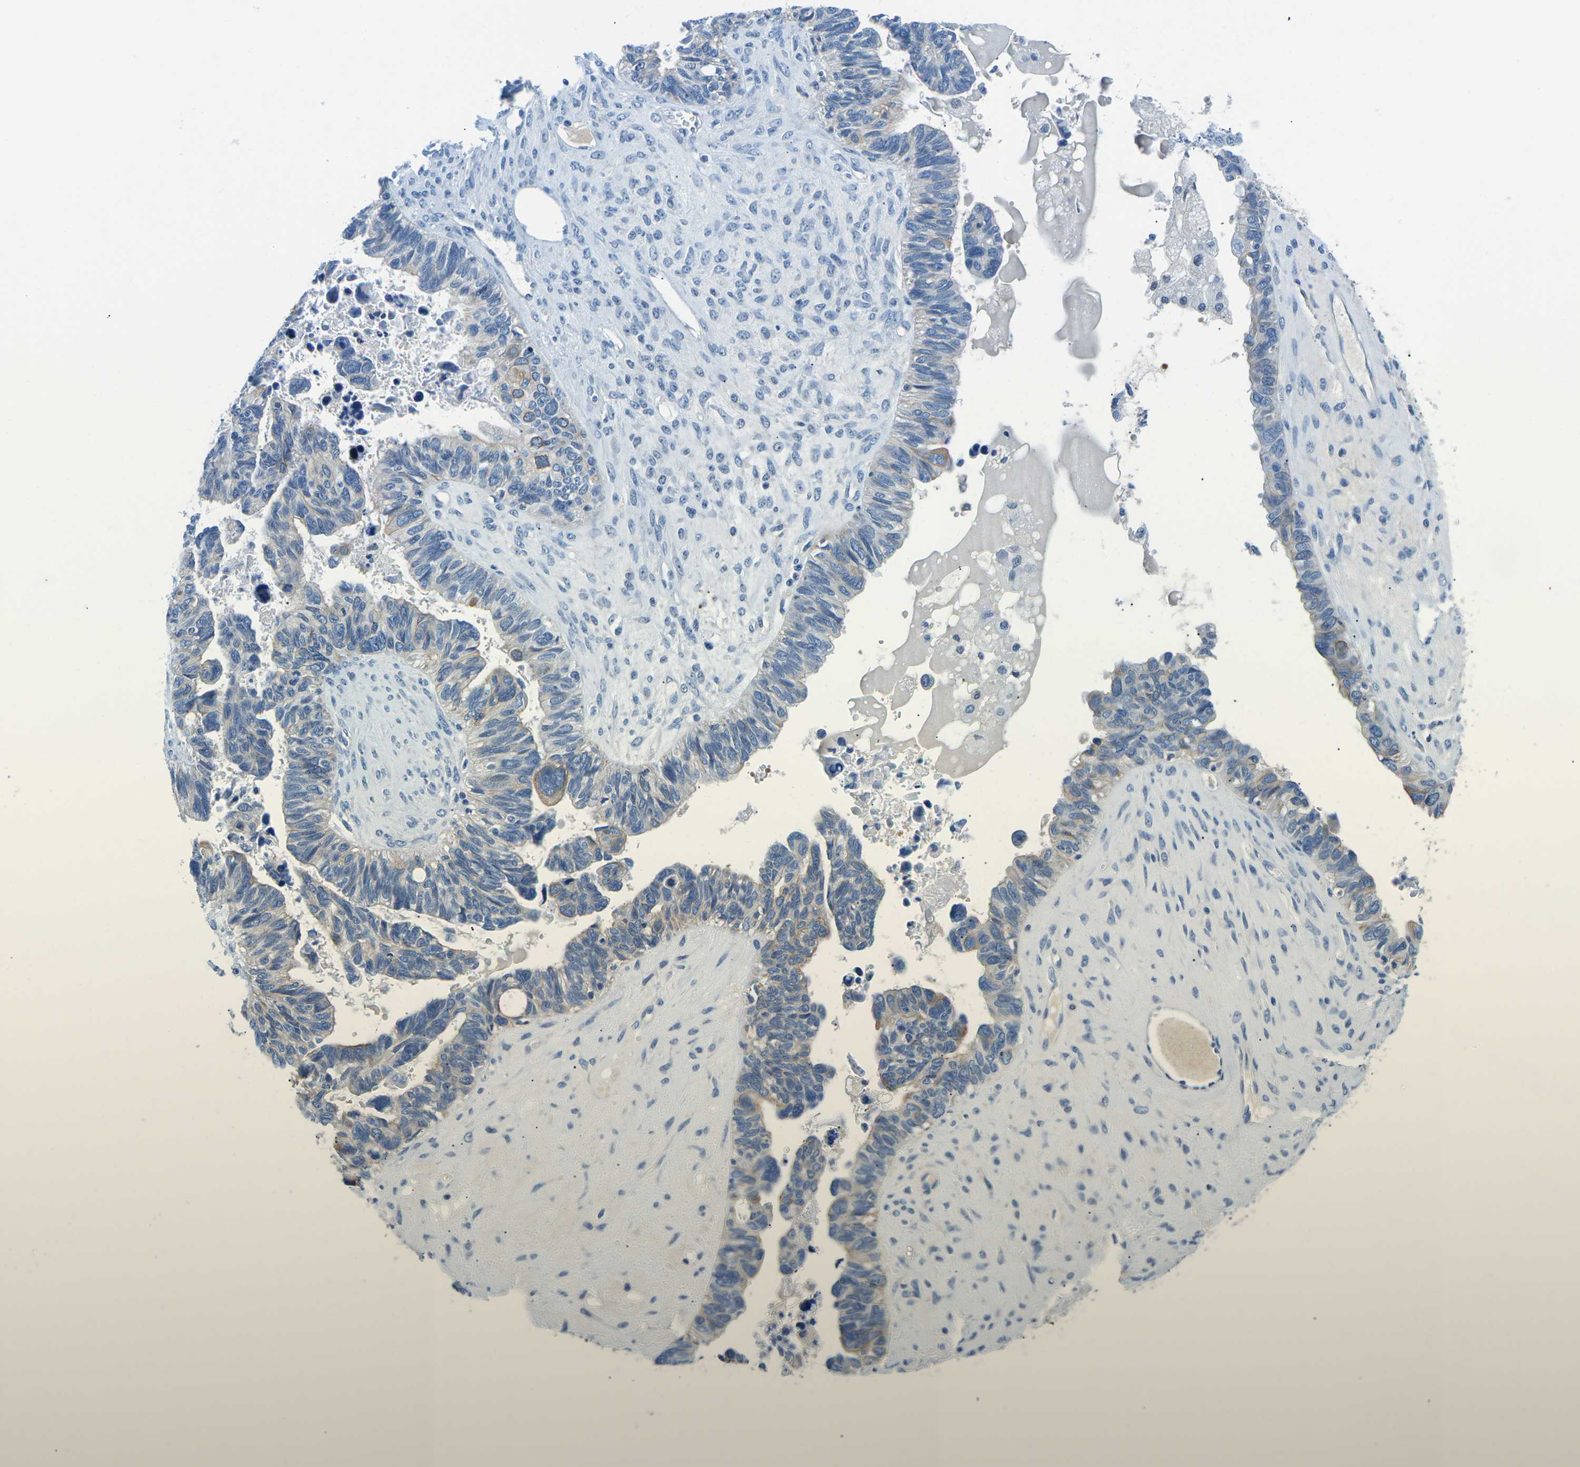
{"staining": {"intensity": "weak", "quantity": "<25%", "location": "cytoplasmic/membranous"}, "tissue": "ovarian cancer", "cell_type": "Tumor cells", "image_type": "cancer", "snomed": [{"axis": "morphology", "description": "Cystadenocarcinoma, serous, NOS"}, {"axis": "topography", "description": "Ovary"}], "caption": "The micrograph reveals no significant positivity in tumor cells of serous cystadenocarcinoma (ovarian).", "gene": "TM6SF1", "patient": {"sex": "female", "age": 79}}